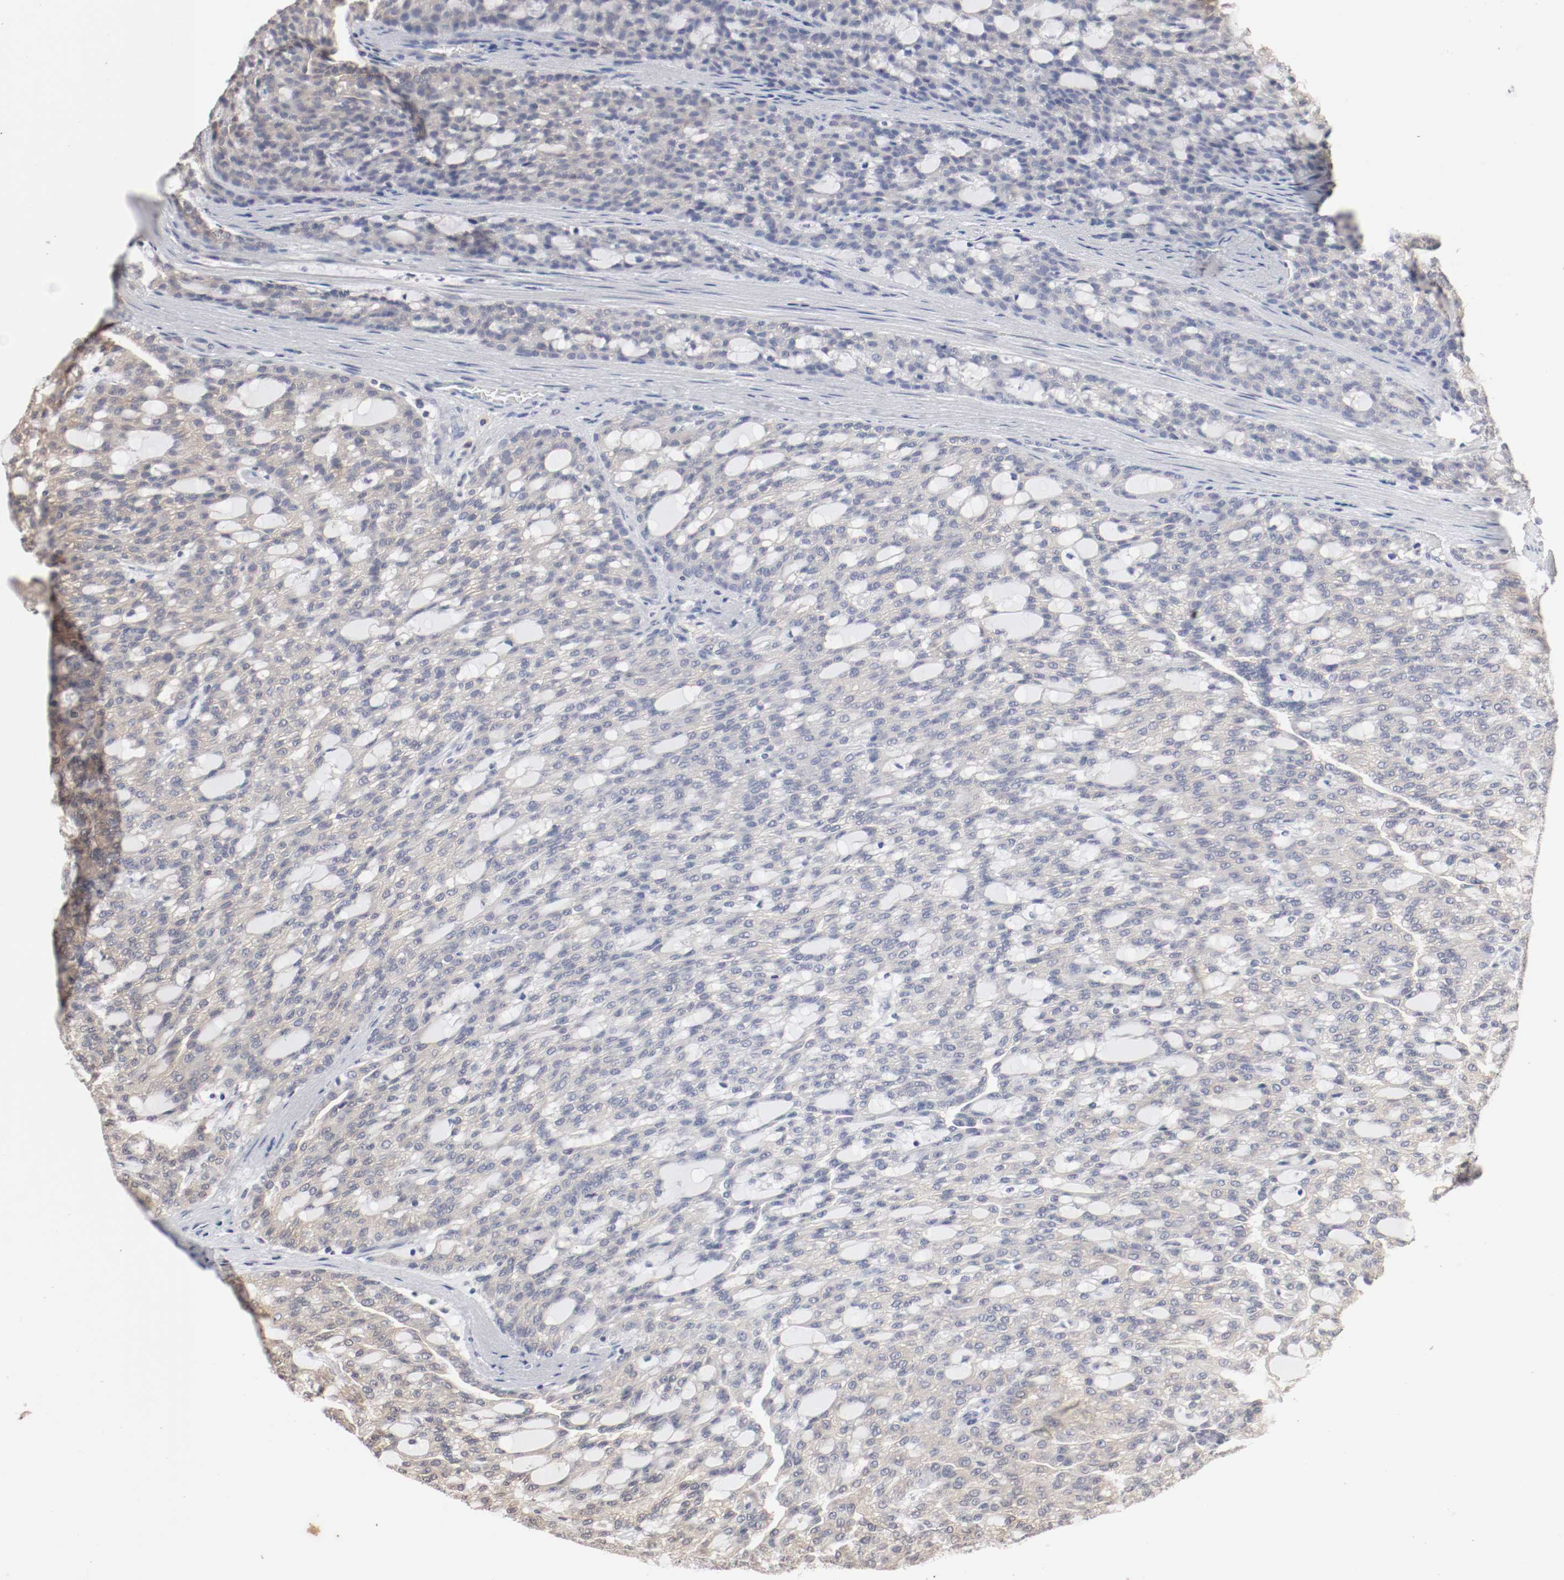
{"staining": {"intensity": "moderate", "quantity": ">75%", "location": "cytoplasmic/membranous"}, "tissue": "renal cancer", "cell_type": "Tumor cells", "image_type": "cancer", "snomed": [{"axis": "morphology", "description": "Adenocarcinoma, NOS"}, {"axis": "topography", "description": "Kidney"}], "caption": "Immunohistochemical staining of human renal adenocarcinoma reveals medium levels of moderate cytoplasmic/membranous protein staining in approximately >75% of tumor cells.", "gene": "WASL", "patient": {"sex": "male", "age": 63}}